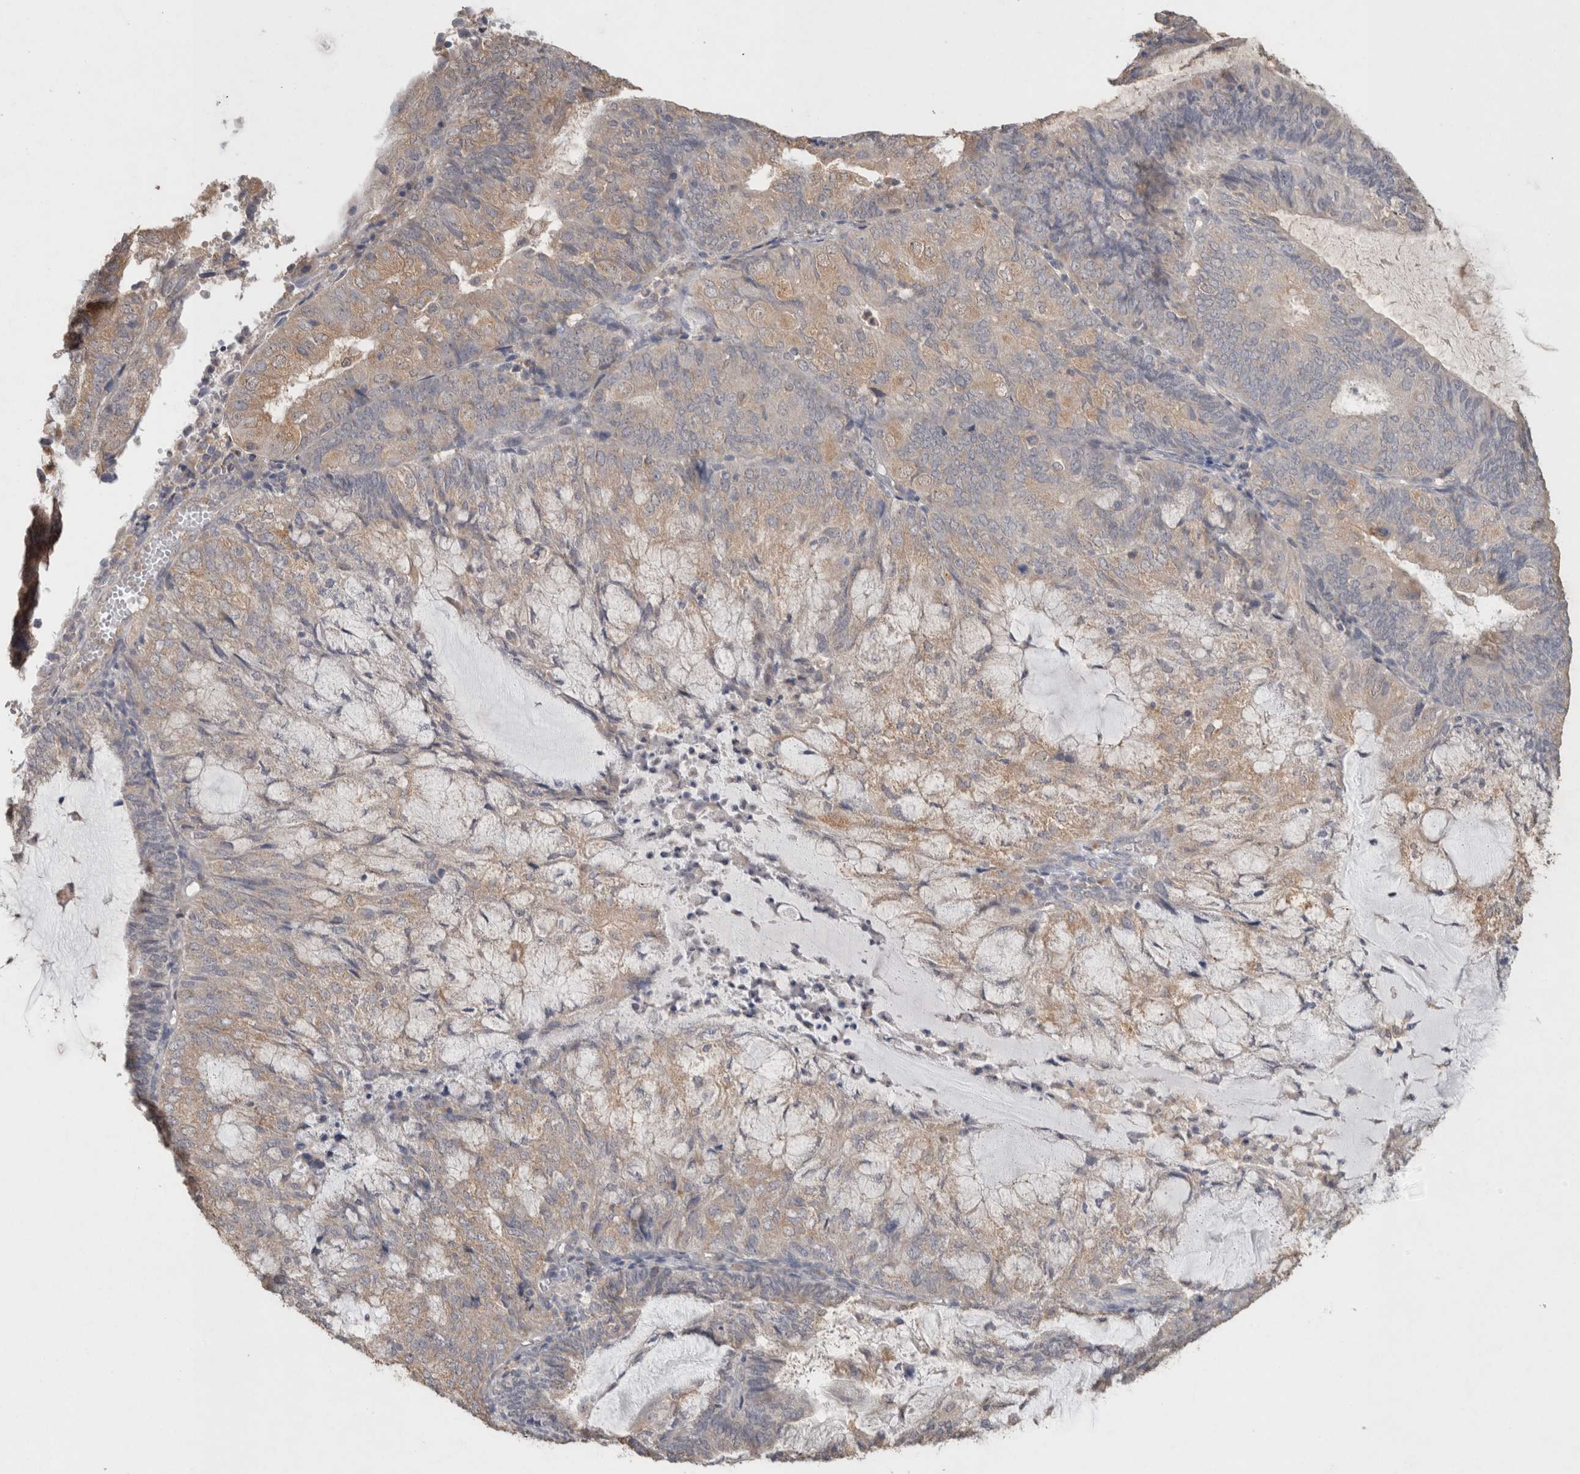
{"staining": {"intensity": "moderate", "quantity": "25%-75%", "location": "cytoplasmic/membranous"}, "tissue": "endometrial cancer", "cell_type": "Tumor cells", "image_type": "cancer", "snomed": [{"axis": "morphology", "description": "Adenocarcinoma, NOS"}, {"axis": "topography", "description": "Endometrium"}], "caption": "Endometrial cancer (adenocarcinoma) was stained to show a protein in brown. There is medium levels of moderate cytoplasmic/membranous expression in about 25%-75% of tumor cells.", "gene": "RAB14", "patient": {"sex": "female", "age": 81}}